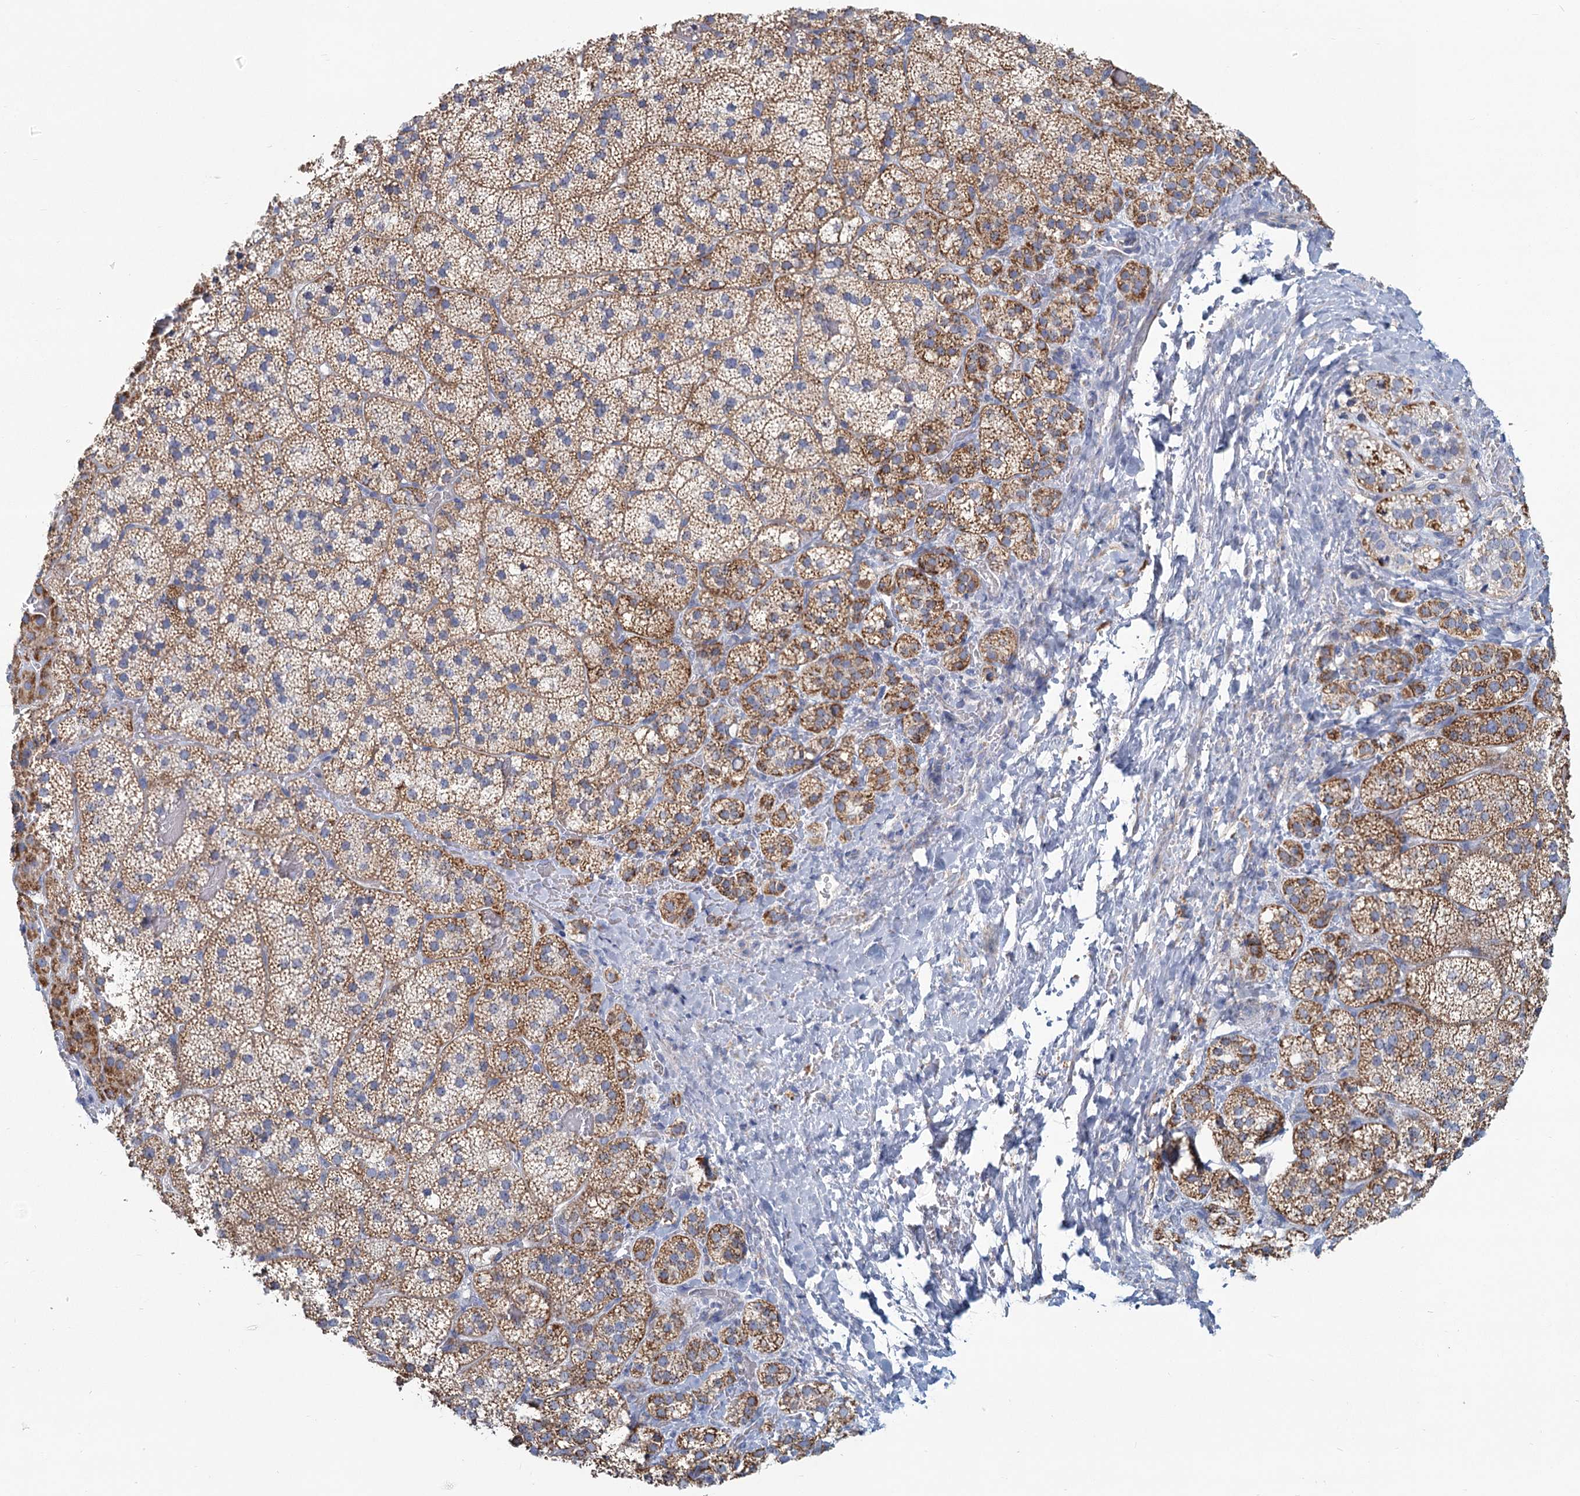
{"staining": {"intensity": "moderate", "quantity": ">75%", "location": "cytoplasmic/membranous"}, "tissue": "adrenal gland", "cell_type": "Glandular cells", "image_type": "normal", "snomed": [{"axis": "morphology", "description": "Normal tissue, NOS"}, {"axis": "topography", "description": "Adrenal gland"}], "caption": "DAB immunohistochemical staining of unremarkable adrenal gland reveals moderate cytoplasmic/membranous protein positivity in approximately >75% of glandular cells.", "gene": "NDUFC2", "patient": {"sex": "female", "age": 44}}